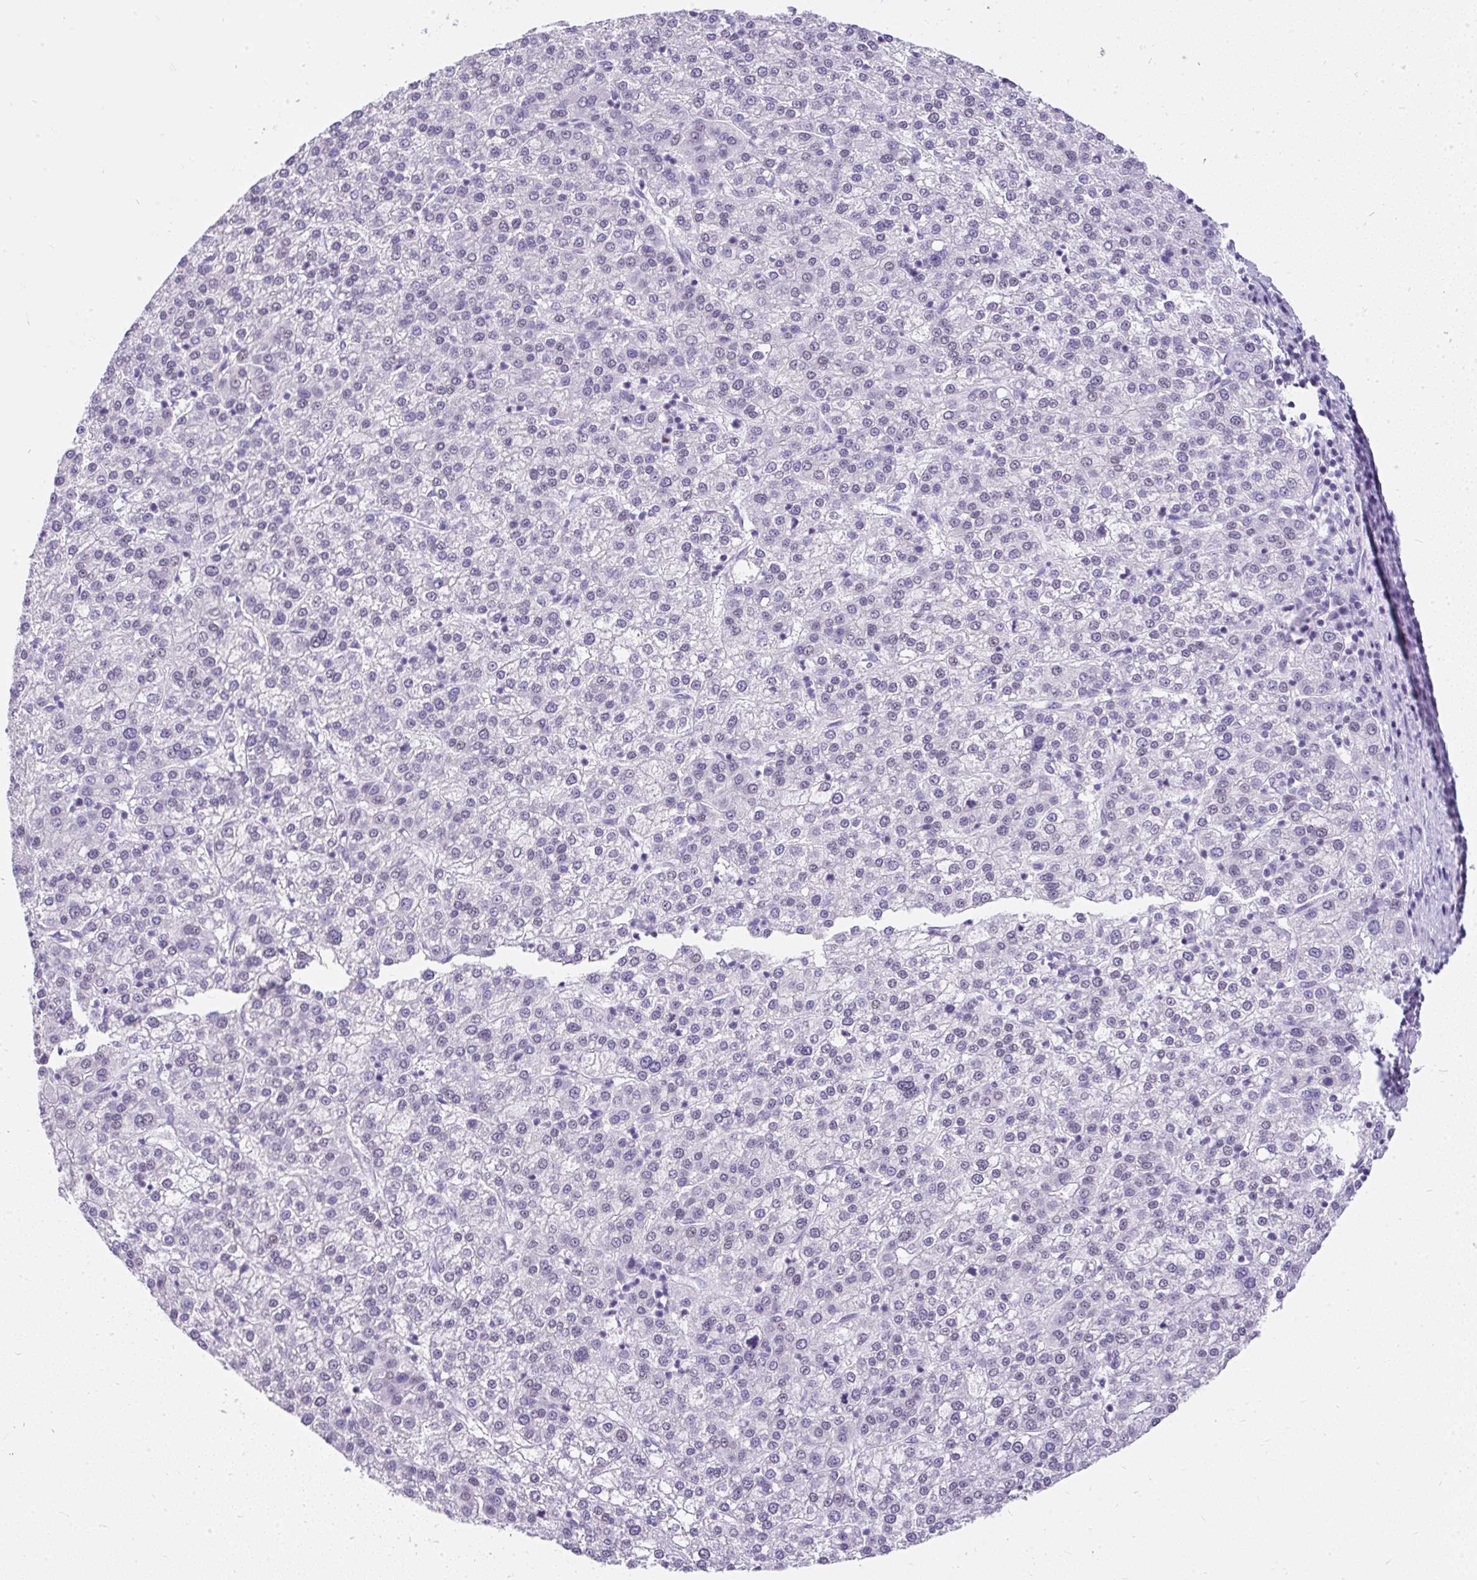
{"staining": {"intensity": "negative", "quantity": "none", "location": "none"}, "tissue": "liver cancer", "cell_type": "Tumor cells", "image_type": "cancer", "snomed": [{"axis": "morphology", "description": "Carcinoma, Hepatocellular, NOS"}, {"axis": "topography", "description": "Liver"}], "caption": "Liver cancer was stained to show a protein in brown. There is no significant expression in tumor cells.", "gene": "PLCXD2", "patient": {"sex": "female", "age": 58}}